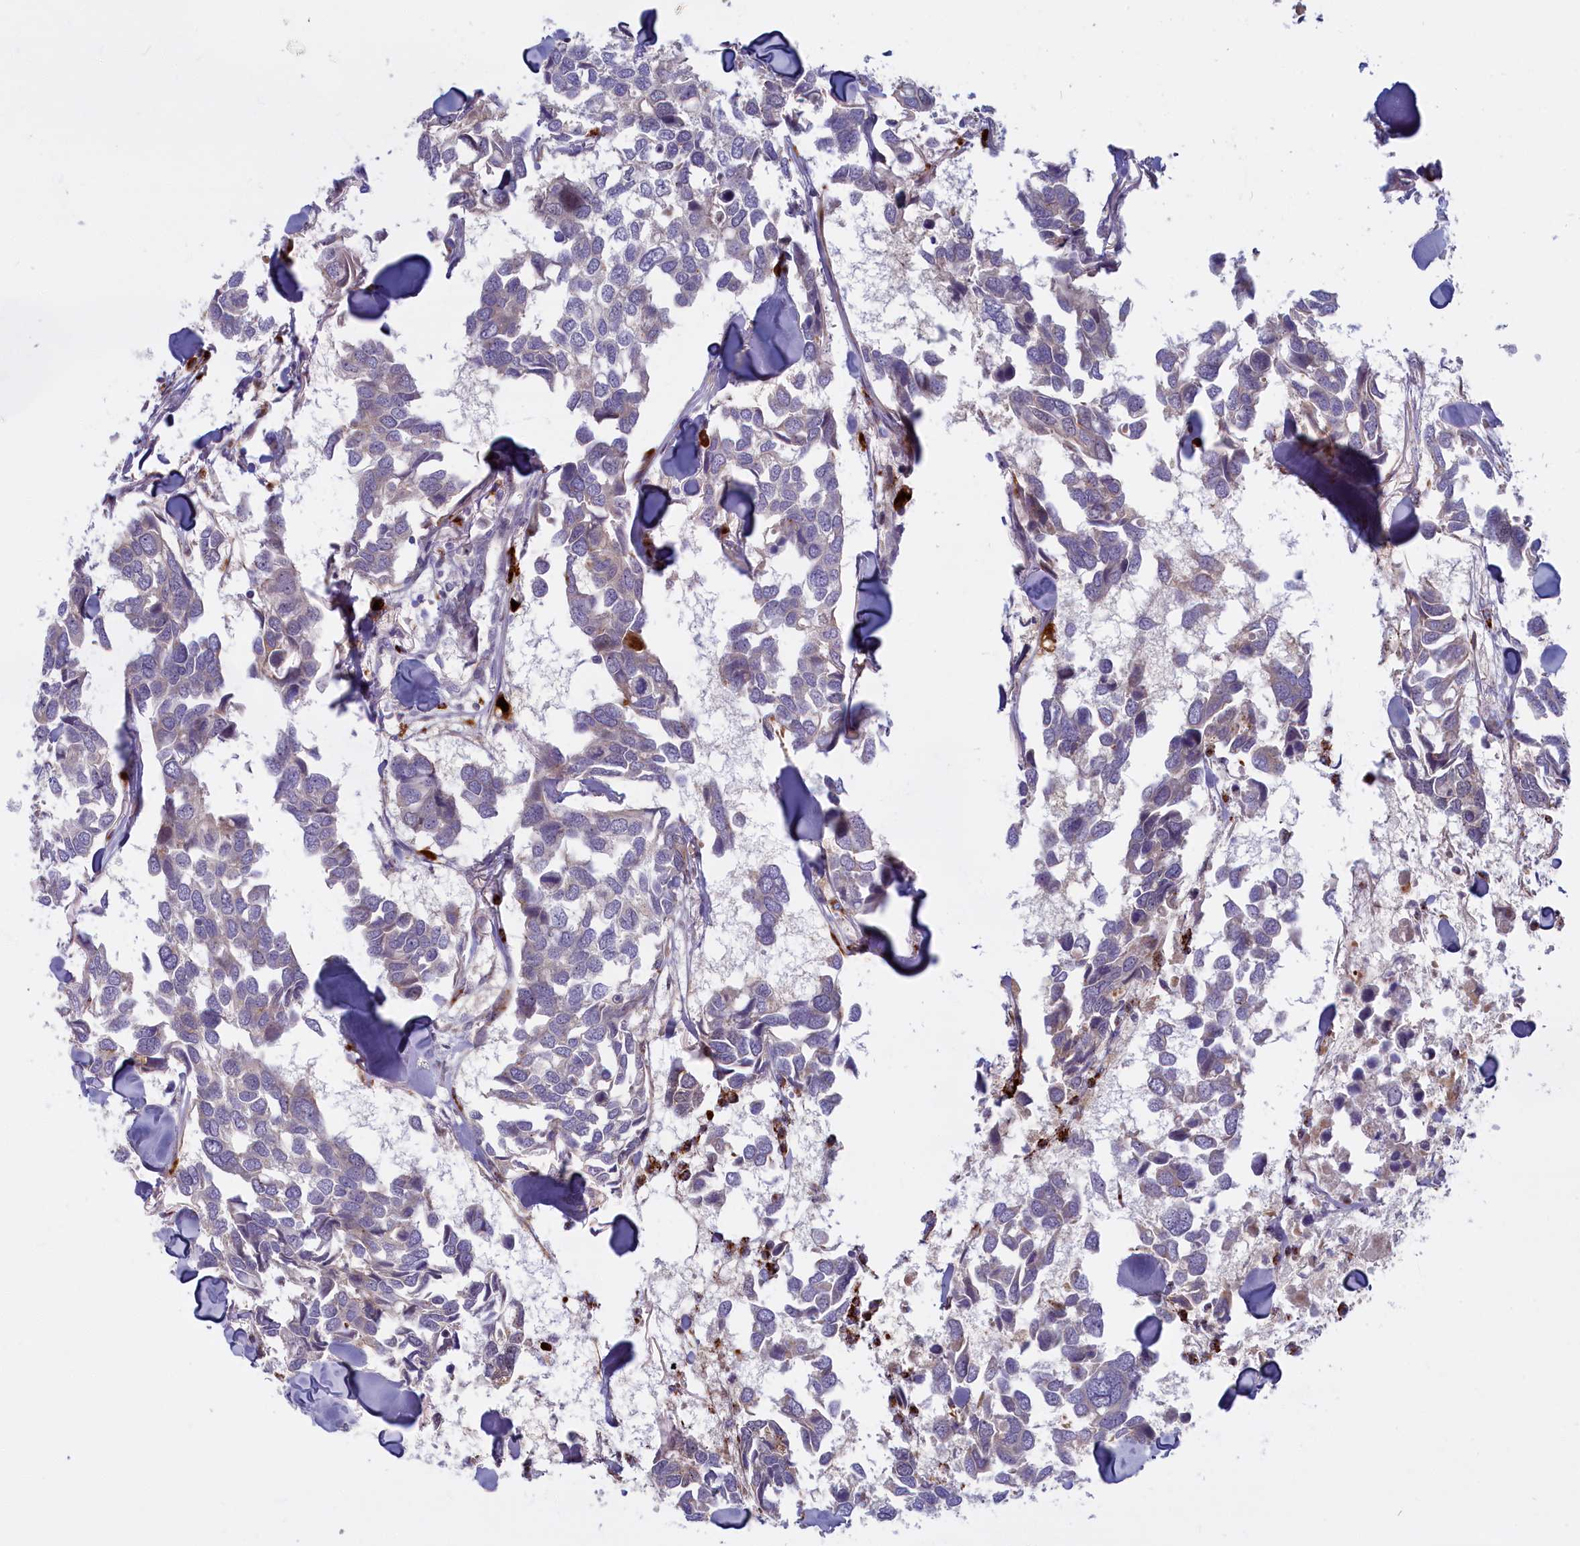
{"staining": {"intensity": "negative", "quantity": "none", "location": "none"}, "tissue": "breast cancer", "cell_type": "Tumor cells", "image_type": "cancer", "snomed": [{"axis": "morphology", "description": "Duct carcinoma"}, {"axis": "topography", "description": "Breast"}], "caption": "This image is of intraductal carcinoma (breast) stained with immunohistochemistry (IHC) to label a protein in brown with the nuclei are counter-stained blue. There is no expression in tumor cells.", "gene": "FCSK", "patient": {"sex": "female", "age": 83}}